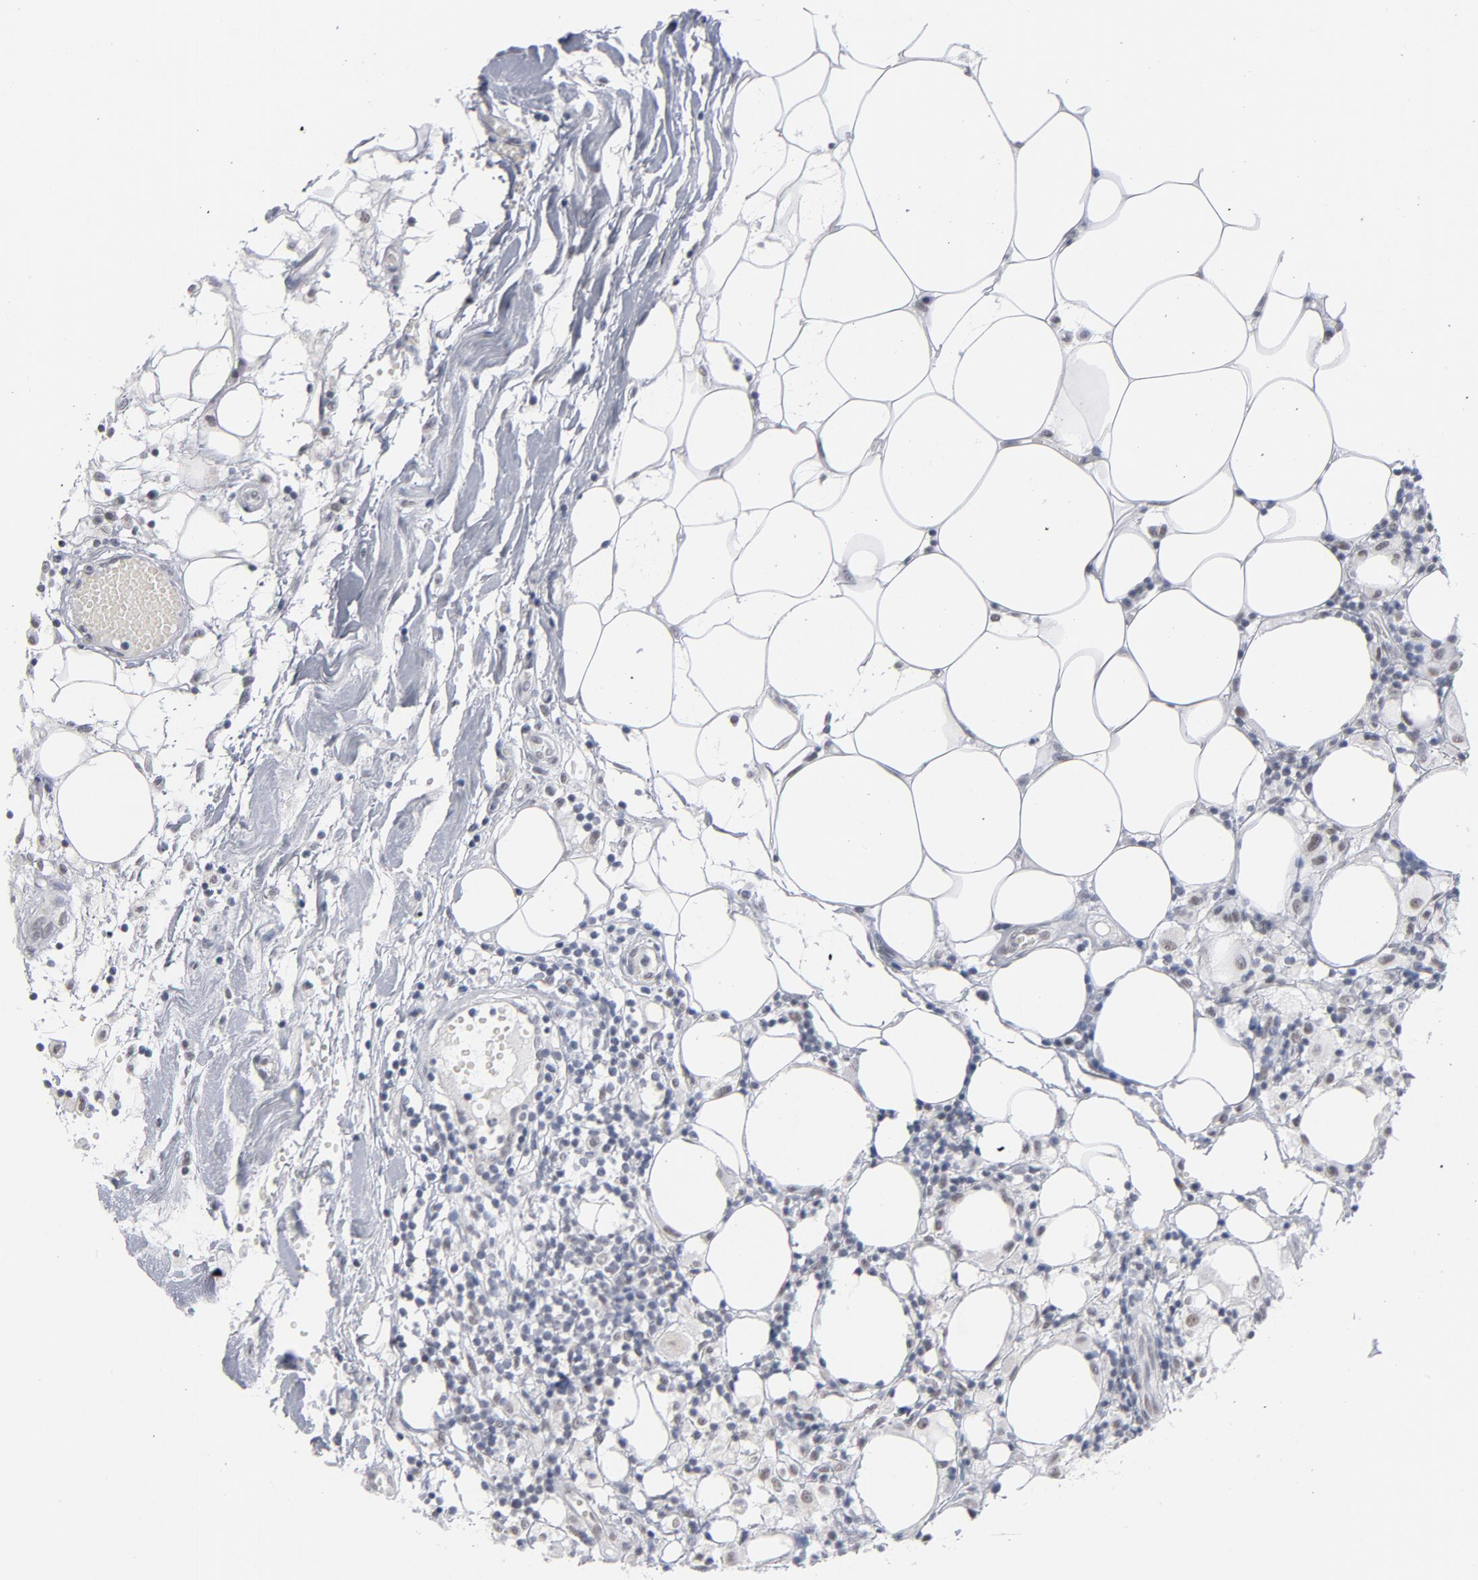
{"staining": {"intensity": "moderate", "quantity": "25%-75%", "location": "nuclear"}, "tissue": "thyroid cancer", "cell_type": "Tumor cells", "image_type": "cancer", "snomed": [{"axis": "morphology", "description": "Carcinoma, NOS"}, {"axis": "topography", "description": "Thyroid gland"}], "caption": "This photomicrograph shows immunohistochemistry (IHC) staining of thyroid cancer (carcinoma), with medium moderate nuclear staining in approximately 25%-75% of tumor cells.", "gene": "BAP1", "patient": {"sex": "female", "age": 77}}